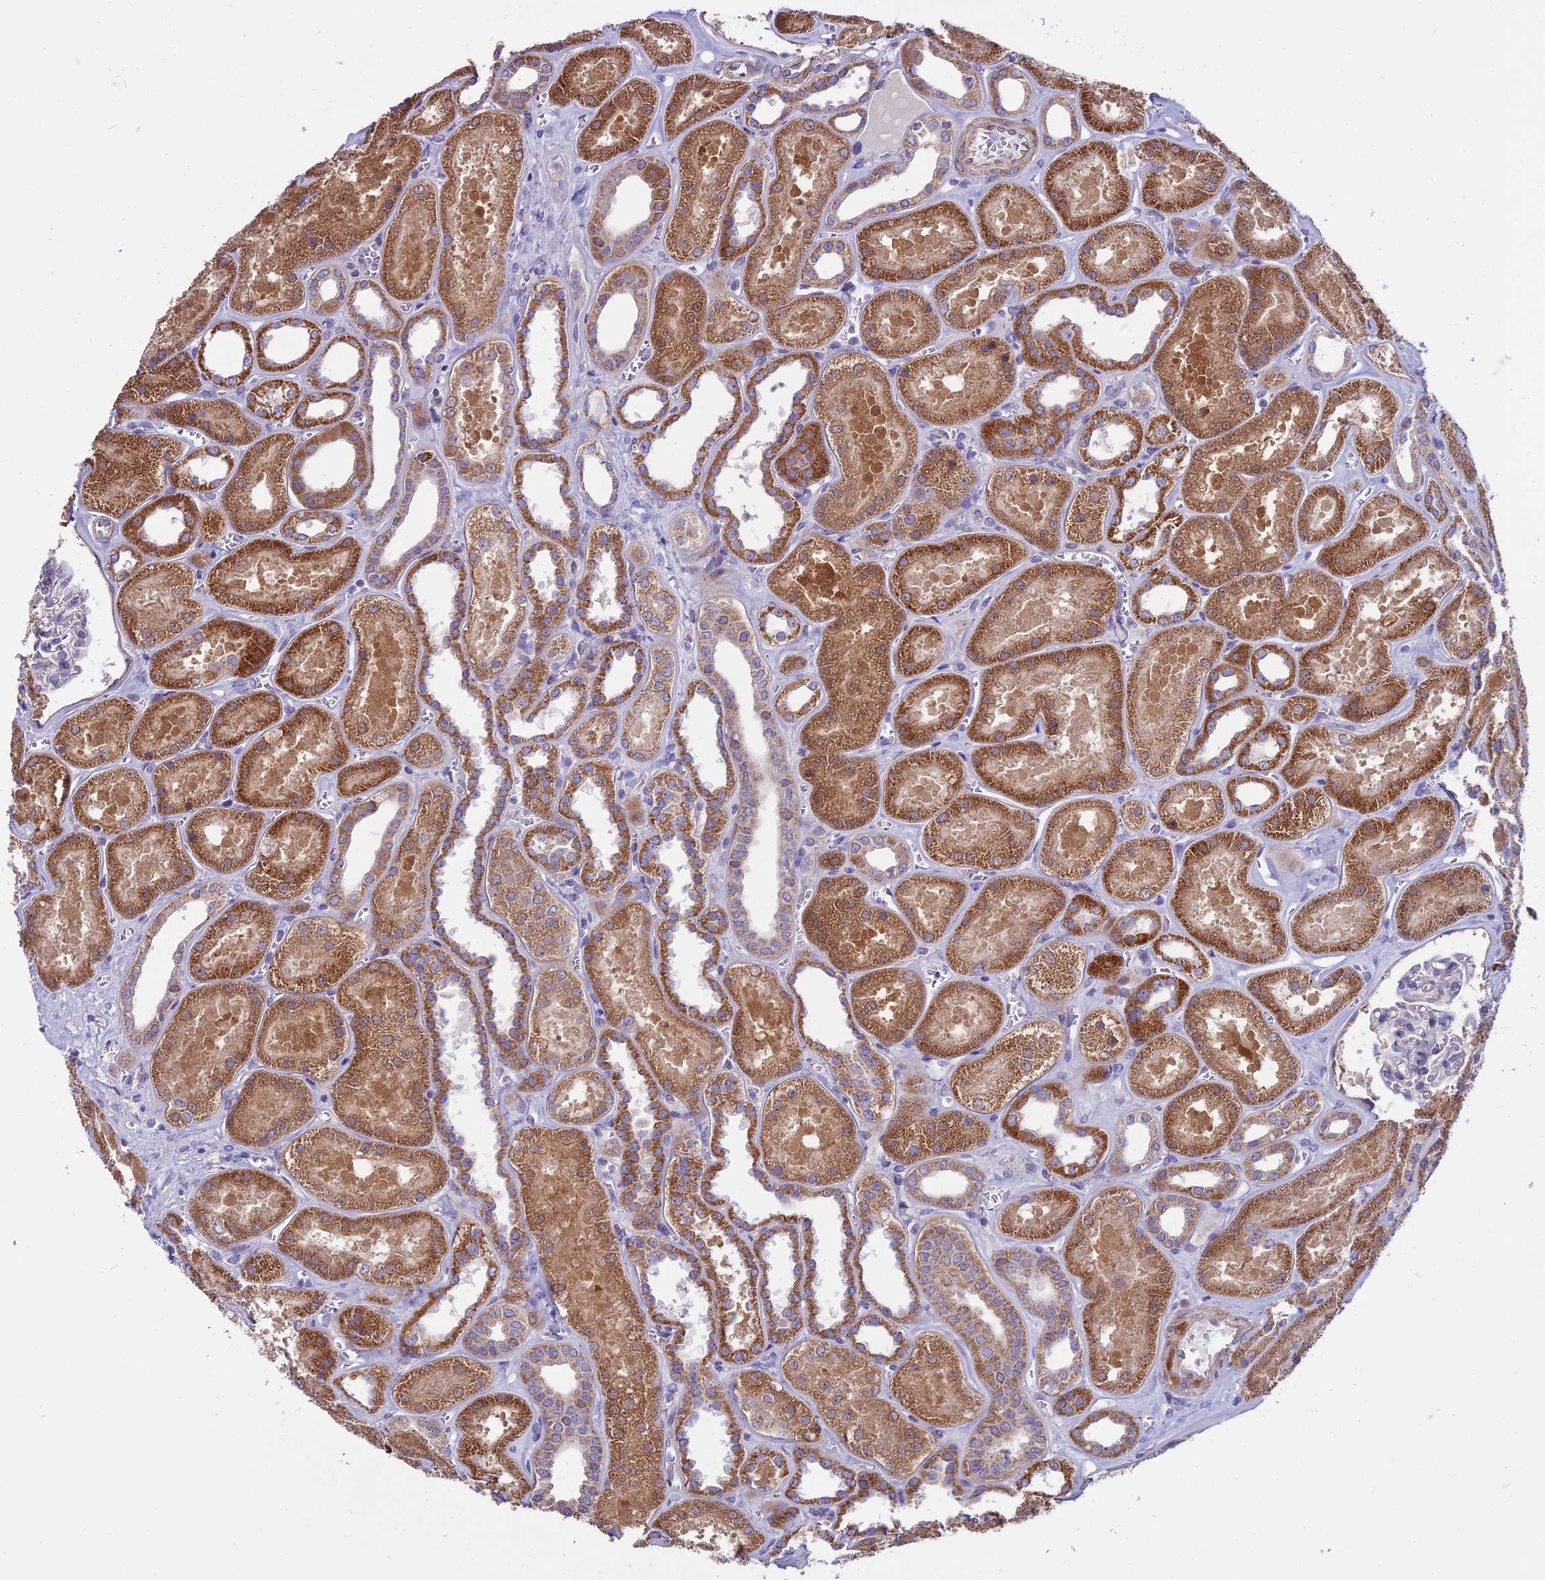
{"staining": {"intensity": "negative", "quantity": "none", "location": "none"}, "tissue": "kidney", "cell_type": "Cells in glomeruli", "image_type": "normal", "snomed": [{"axis": "morphology", "description": "Normal tissue, NOS"}, {"axis": "morphology", "description": "Adenocarcinoma, NOS"}, {"axis": "topography", "description": "Kidney"}], "caption": "The histopathology image demonstrates no staining of cells in glomeruli in benign kidney. (DAB immunohistochemistry (IHC) visualized using brightfield microscopy, high magnification).", "gene": "DUS2", "patient": {"sex": "female", "age": 68}}